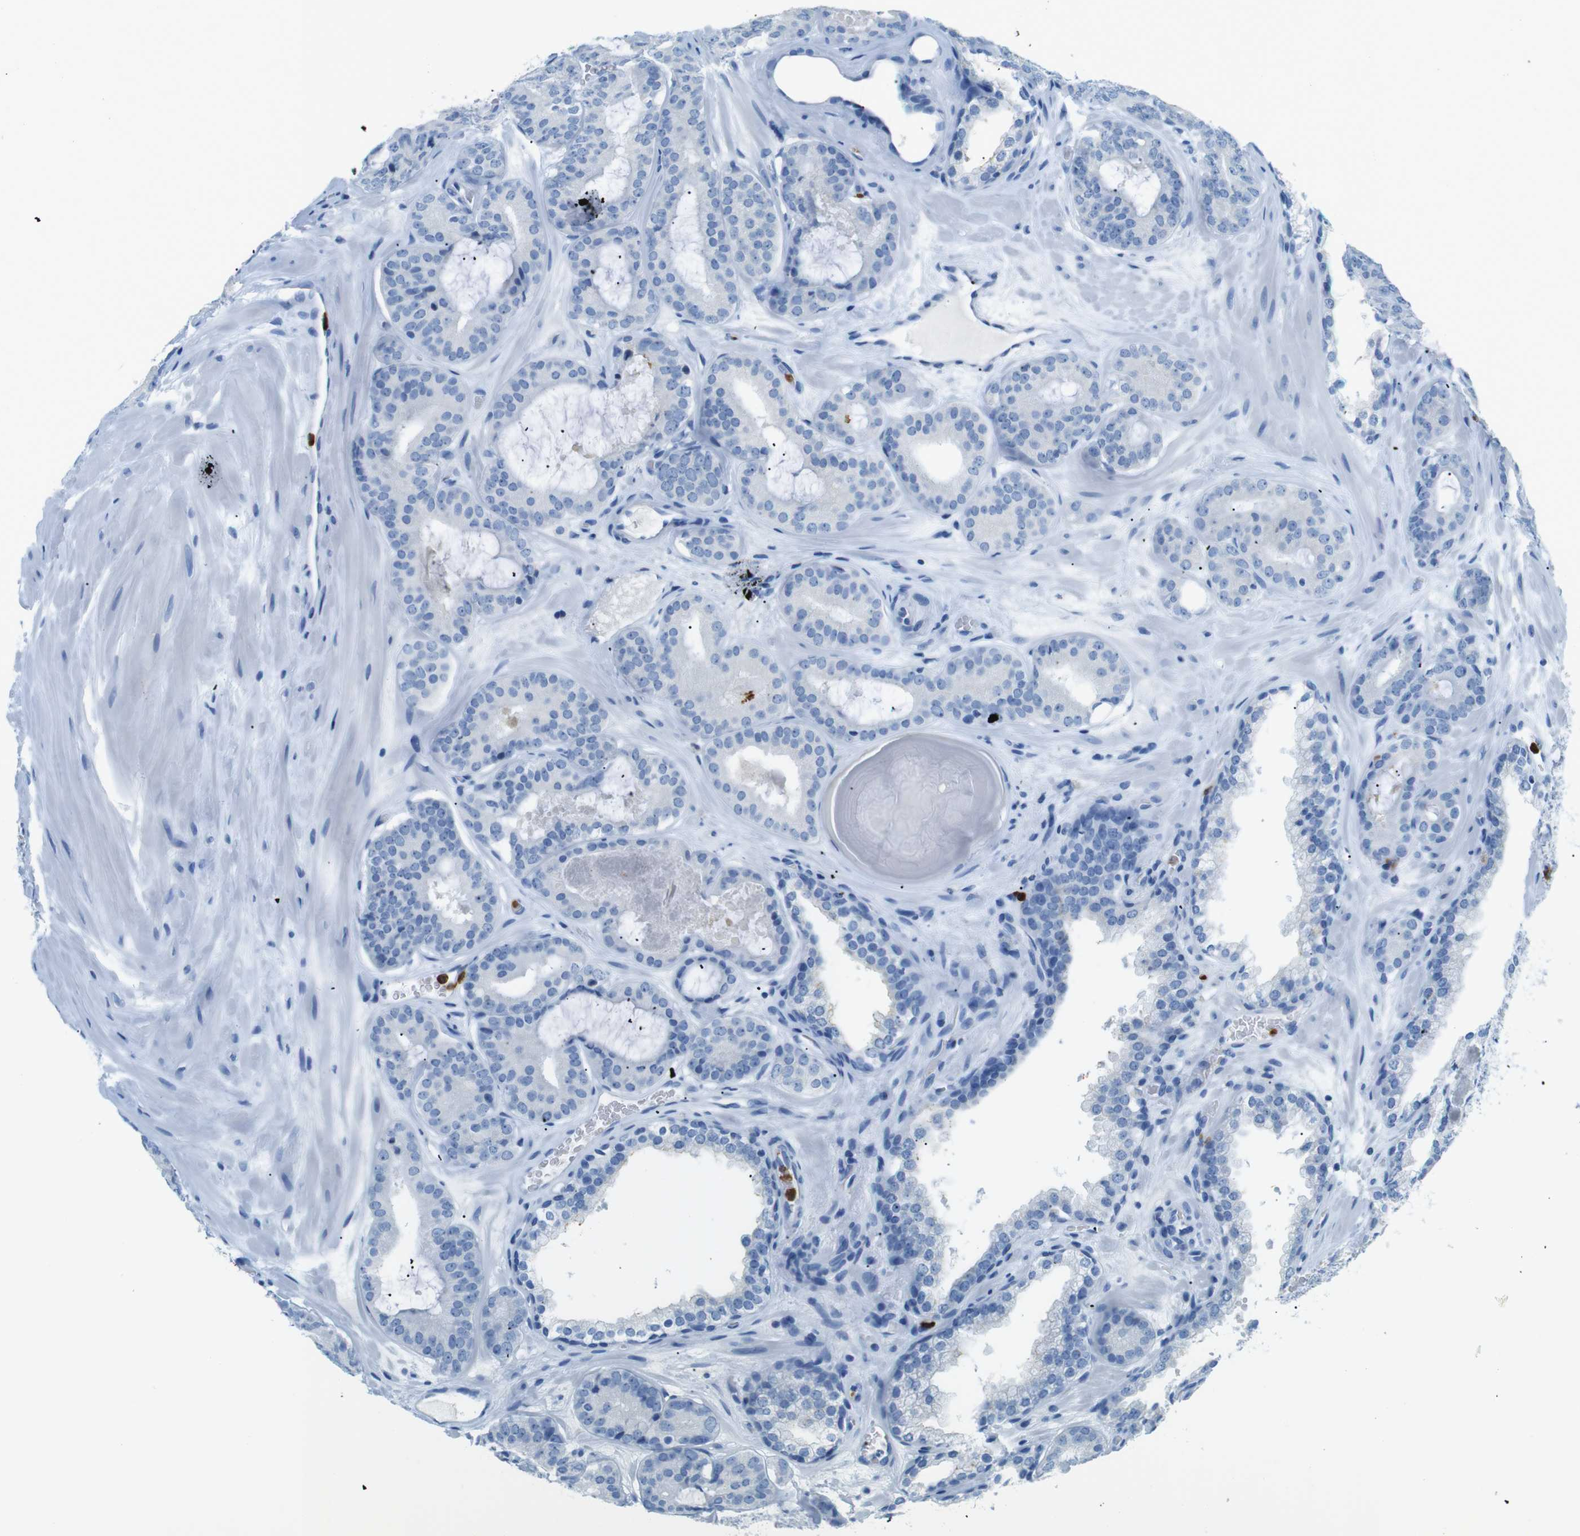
{"staining": {"intensity": "negative", "quantity": "none", "location": "none"}, "tissue": "prostate cancer", "cell_type": "Tumor cells", "image_type": "cancer", "snomed": [{"axis": "morphology", "description": "Adenocarcinoma, High grade"}, {"axis": "topography", "description": "Prostate"}], "caption": "Immunohistochemistry image of neoplastic tissue: prostate high-grade adenocarcinoma stained with DAB (3,3'-diaminobenzidine) exhibits no significant protein expression in tumor cells.", "gene": "MCEMP1", "patient": {"sex": "male", "age": 60}}